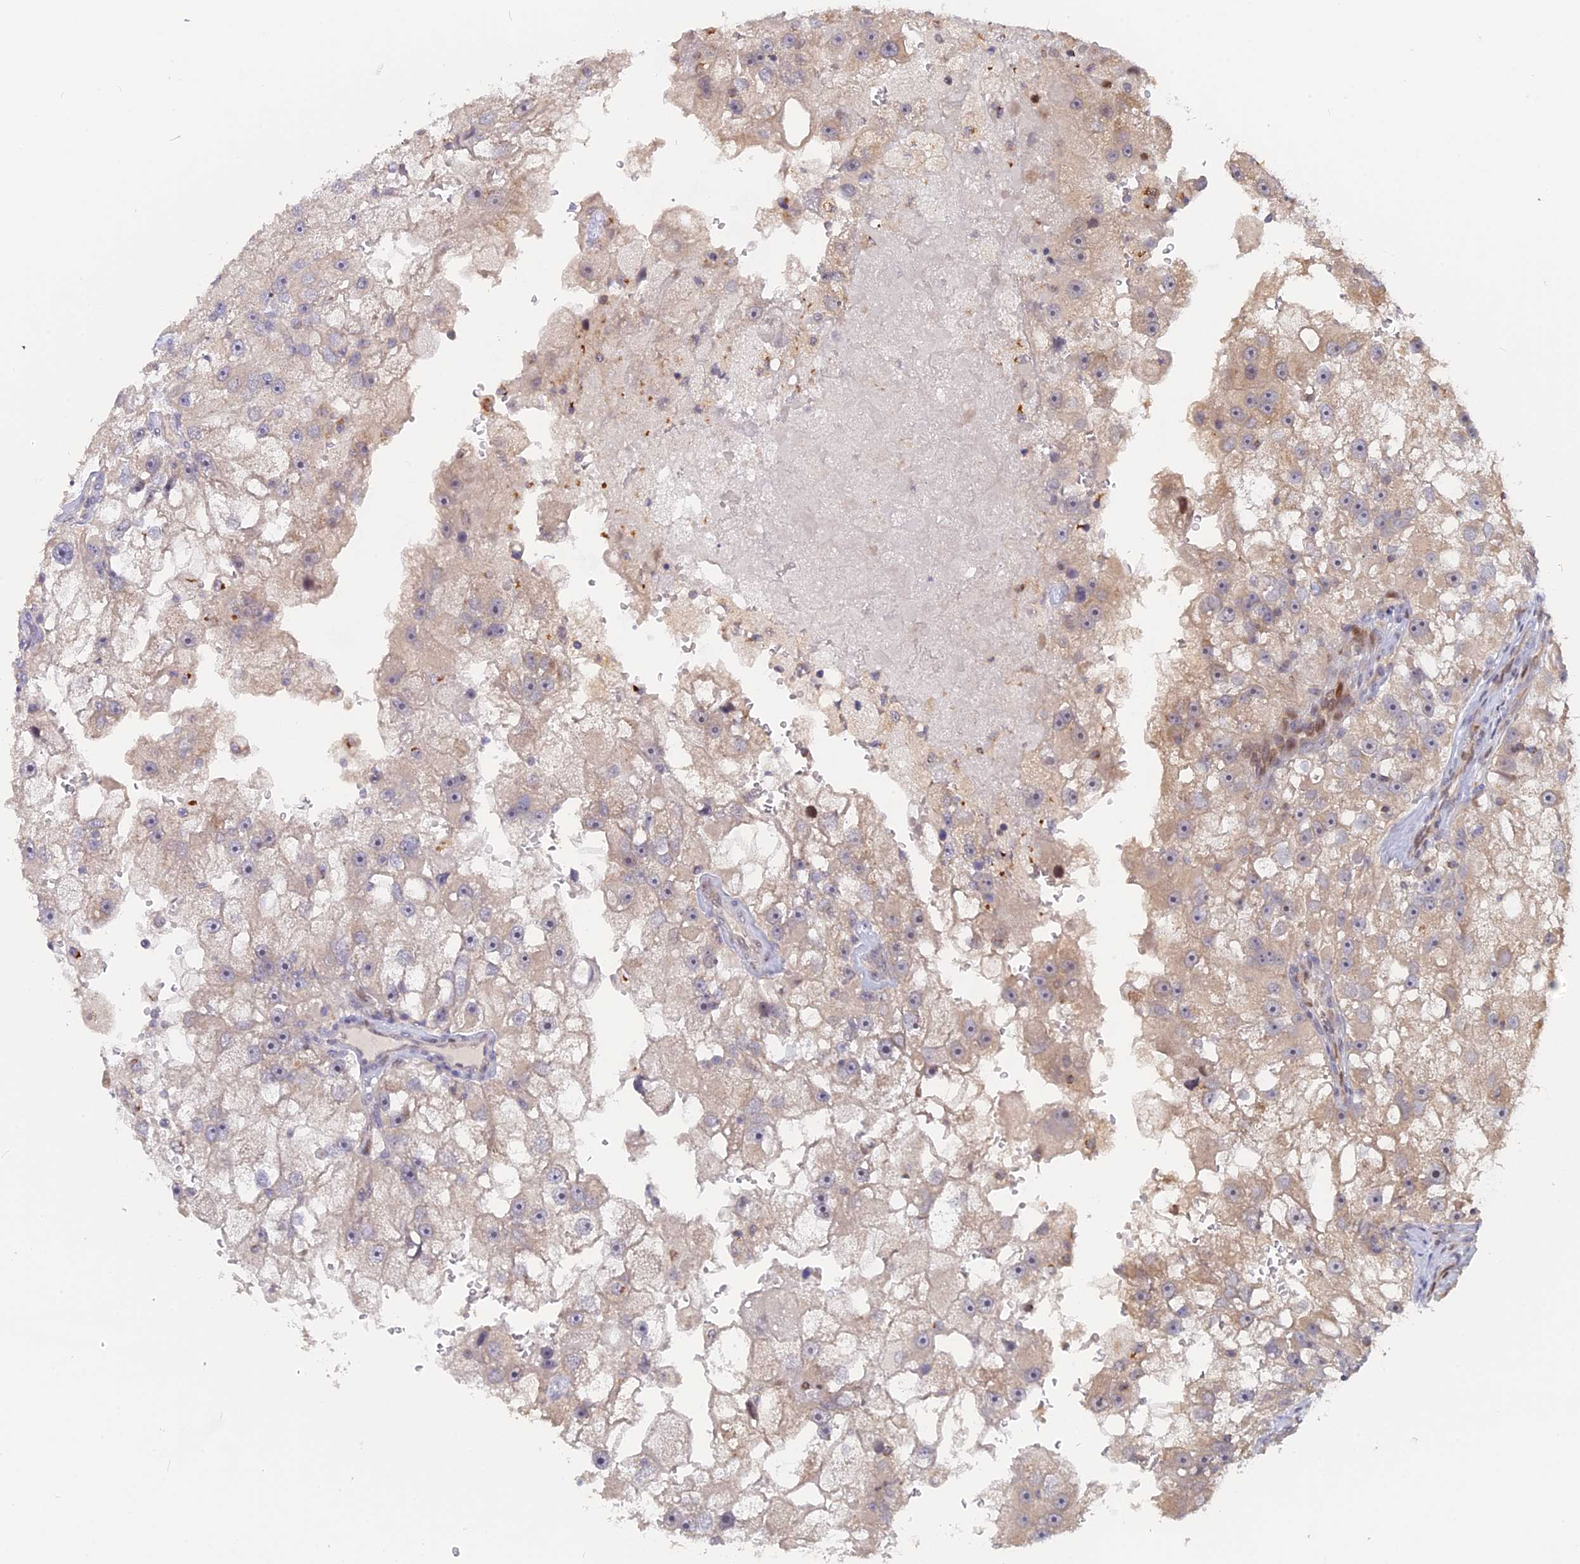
{"staining": {"intensity": "weak", "quantity": "<25%", "location": "cytoplasmic/membranous"}, "tissue": "renal cancer", "cell_type": "Tumor cells", "image_type": "cancer", "snomed": [{"axis": "morphology", "description": "Adenocarcinoma, NOS"}, {"axis": "topography", "description": "Kidney"}], "caption": "A micrograph of human renal cancer is negative for staining in tumor cells.", "gene": "GSKIP", "patient": {"sex": "male", "age": 63}}